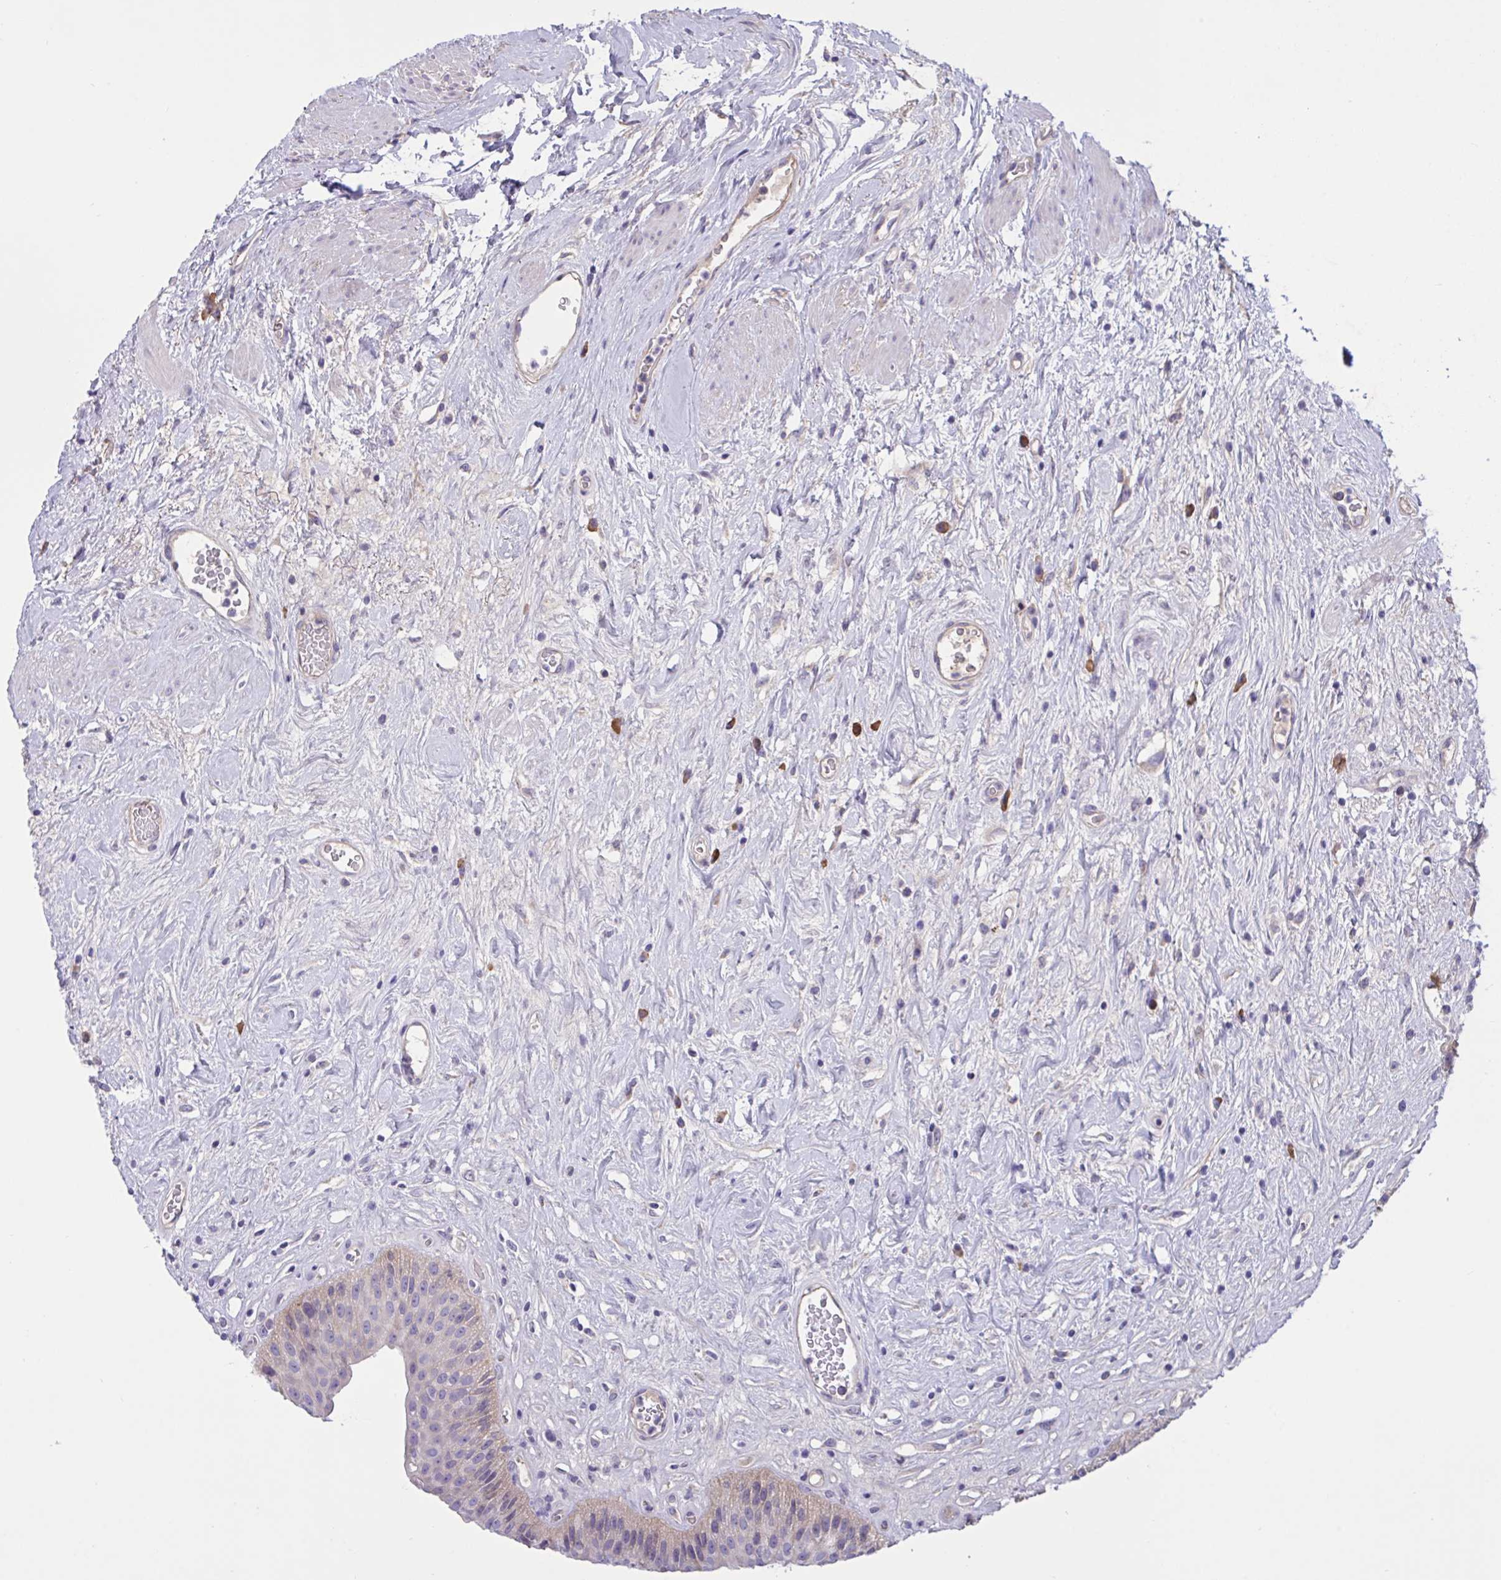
{"staining": {"intensity": "weak", "quantity": "<25%", "location": "cytoplasmic/membranous"}, "tissue": "urinary bladder", "cell_type": "Urothelial cells", "image_type": "normal", "snomed": [{"axis": "morphology", "description": "Normal tissue, NOS"}, {"axis": "topography", "description": "Urinary bladder"}], "caption": "An image of urinary bladder stained for a protein displays no brown staining in urothelial cells. The staining is performed using DAB (3,3'-diaminobenzidine) brown chromogen with nuclei counter-stained in using hematoxylin.", "gene": "SLC66A1", "patient": {"sex": "female", "age": 56}}